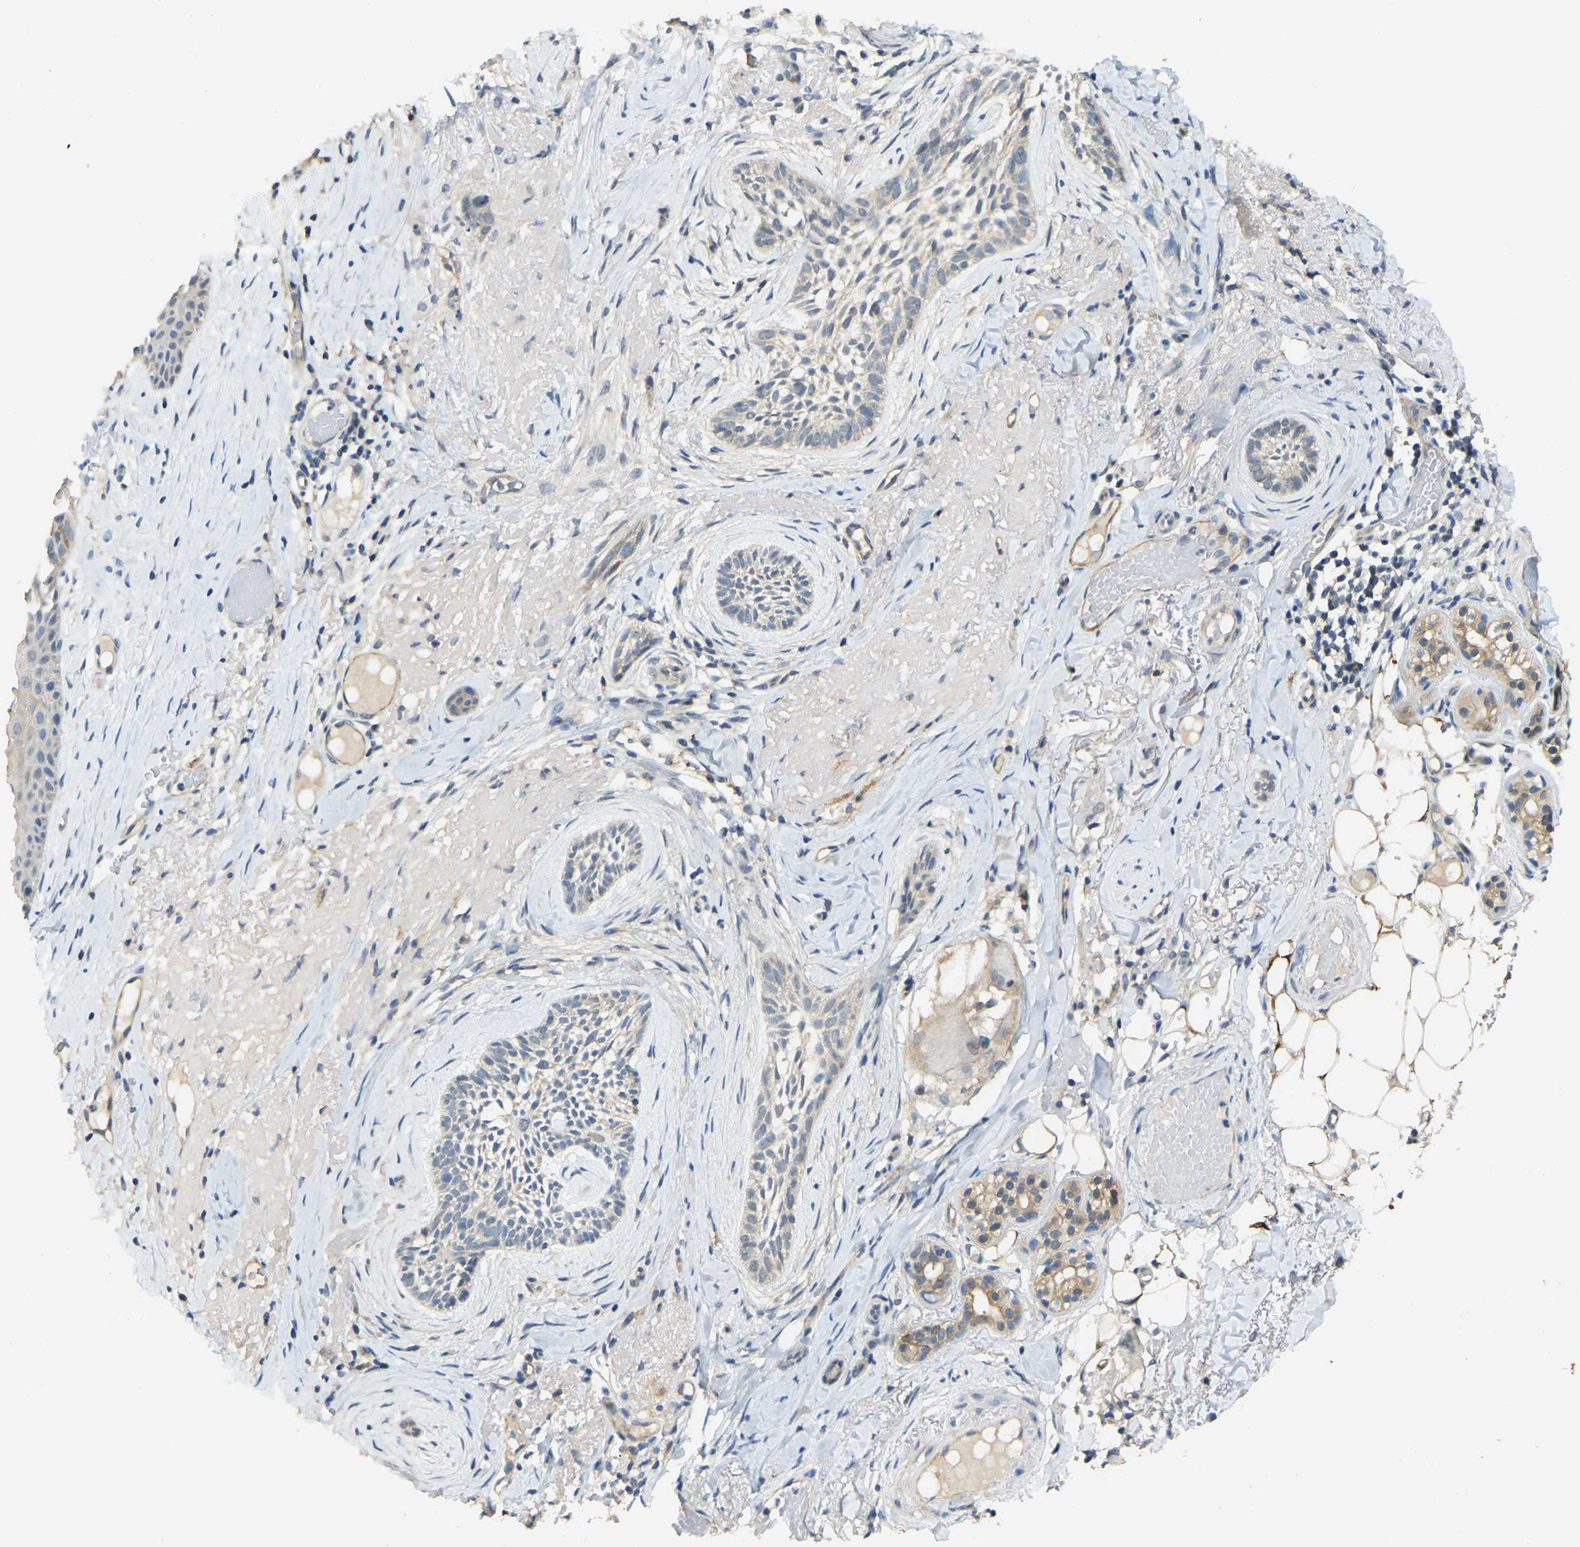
{"staining": {"intensity": "negative", "quantity": "none", "location": "none"}, "tissue": "skin cancer", "cell_type": "Tumor cells", "image_type": "cancer", "snomed": [{"axis": "morphology", "description": "Basal cell carcinoma"}, {"axis": "topography", "description": "Skin"}], "caption": "Human basal cell carcinoma (skin) stained for a protein using IHC reveals no expression in tumor cells.", "gene": "AHNAK", "patient": {"sex": "female", "age": 88}}